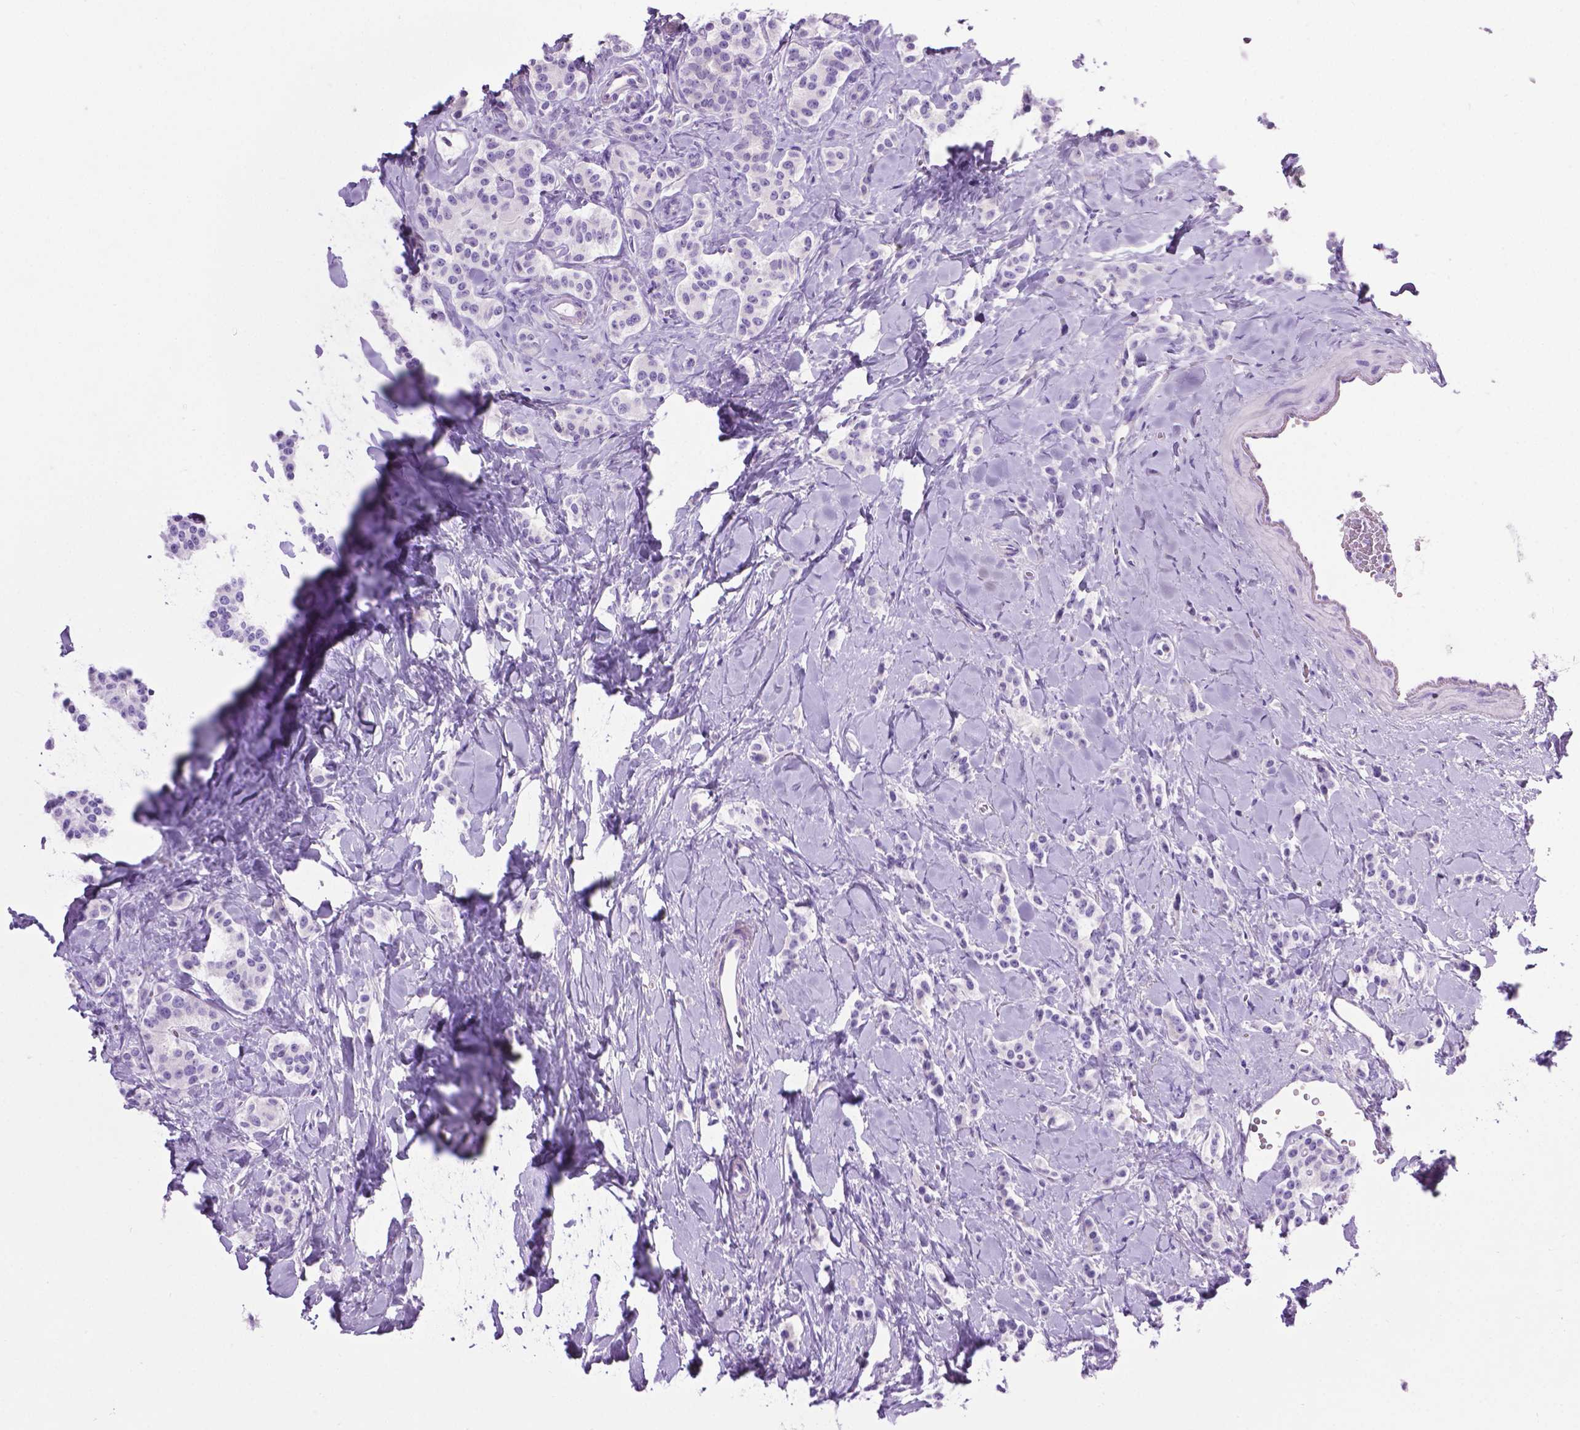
{"staining": {"intensity": "negative", "quantity": "none", "location": "none"}, "tissue": "carcinoid", "cell_type": "Tumor cells", "image_type": "cancer", "snomed": [{"axis": "morphology", "description": "Normal tissue, NOS"}, {"axis": "morphology", "description": "Carcinoid, malignant, NOS"}, {"axis": "topography", "description": "Pancreas"}], "caption": "High magnification brightfield microscopy of malignant carcinoid stained with DAB (3,3'-diaminobenzidine) (brown) and counterstained with hematoxylin (blue): tumor cells show no significant staining.", "gene": "LELP1", "patient": {"sex": "male", "age": 36}}